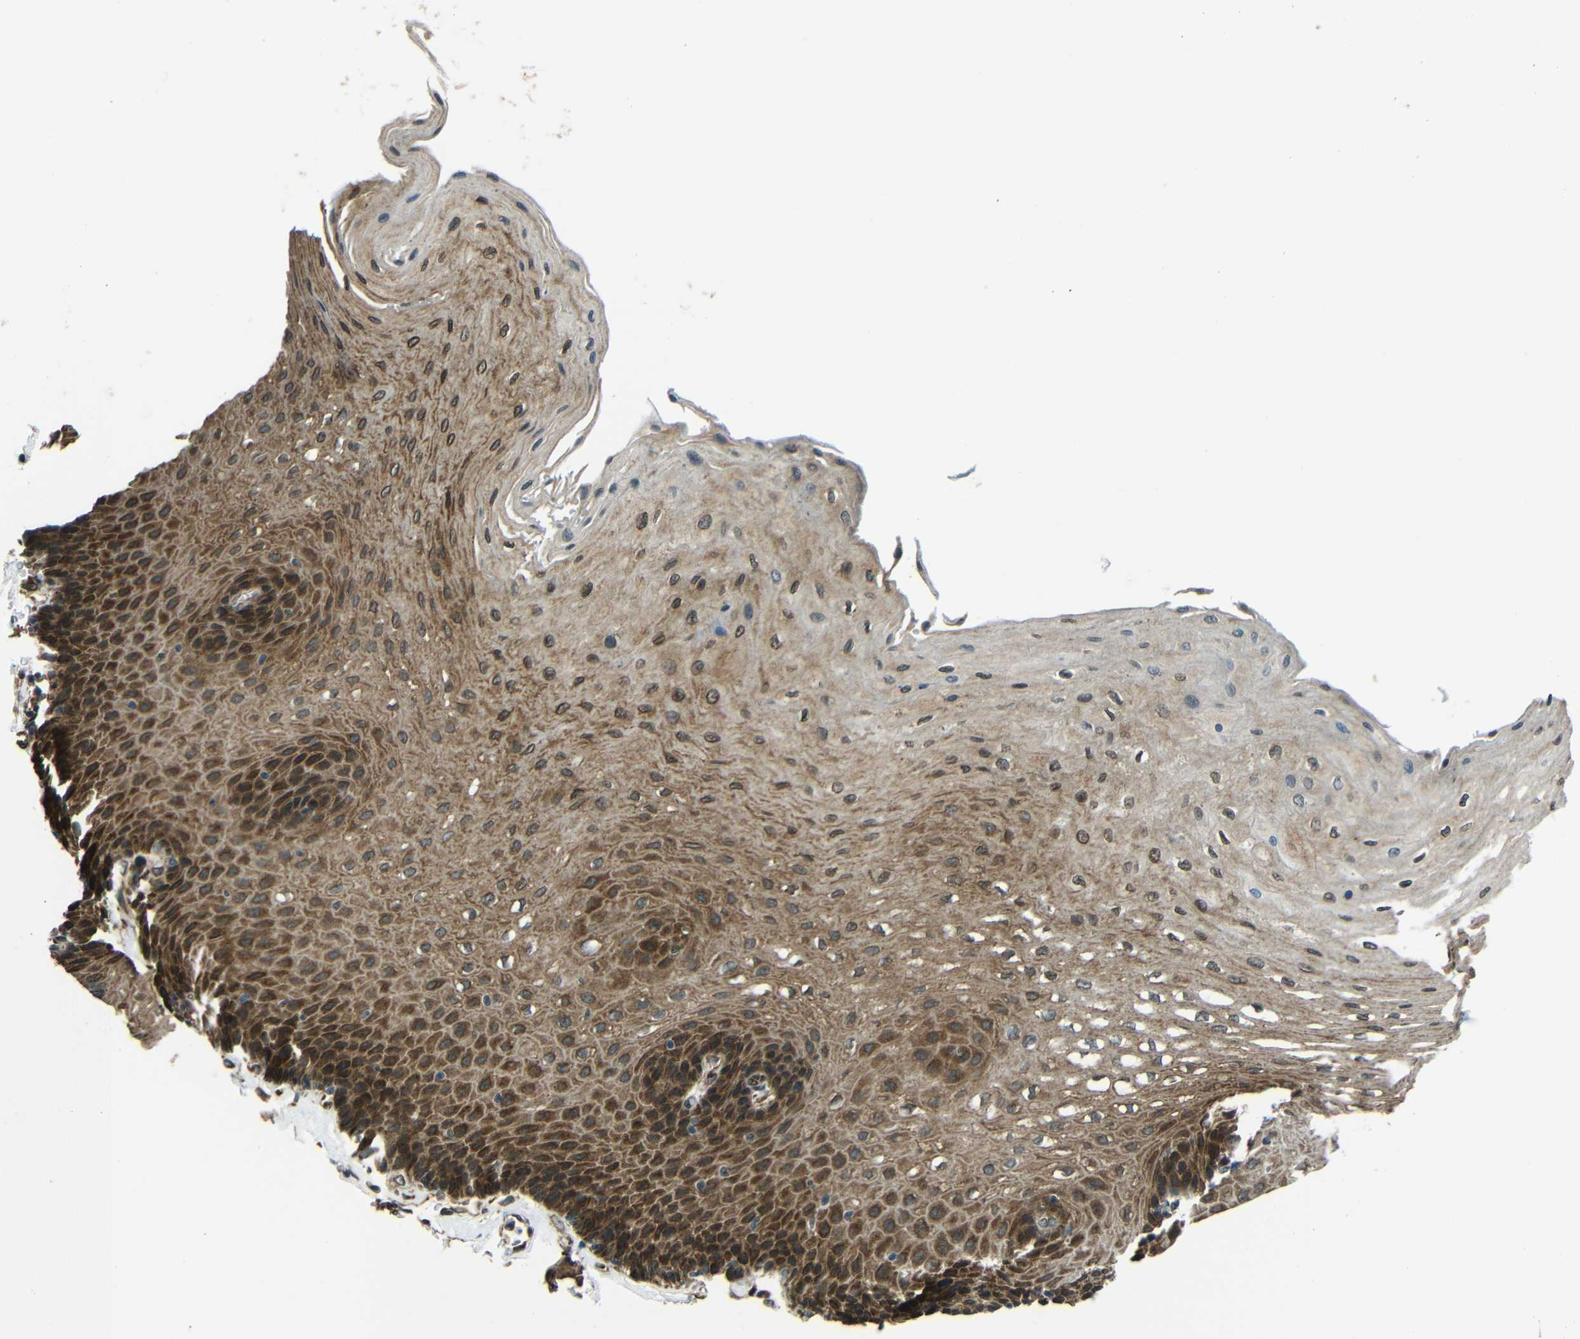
{"staining": {"intensity": "strong", "quantity": "25%-75%", "location": "cytoplasmic/membranous"}, "tissue": "esophagus", "cell_type": "Squamous epithelial cells", "image_type": "normal", "snomed": [{"axis": "morphology", "description": "Normal tissue, NOS"}, {"axis": "topography", "description": "Esophagus"}], "caption": "Protein expression analysis of unremarkable esophagus reveals strong cytoplasmic/membranous expression in approximately 25%-75% of squamous epithelial cells. The protein of interest is shown in brown color, while the nuclei are stained blue.", "gene": "VAPB", "patient": {"sex": "female", "age": 72}}